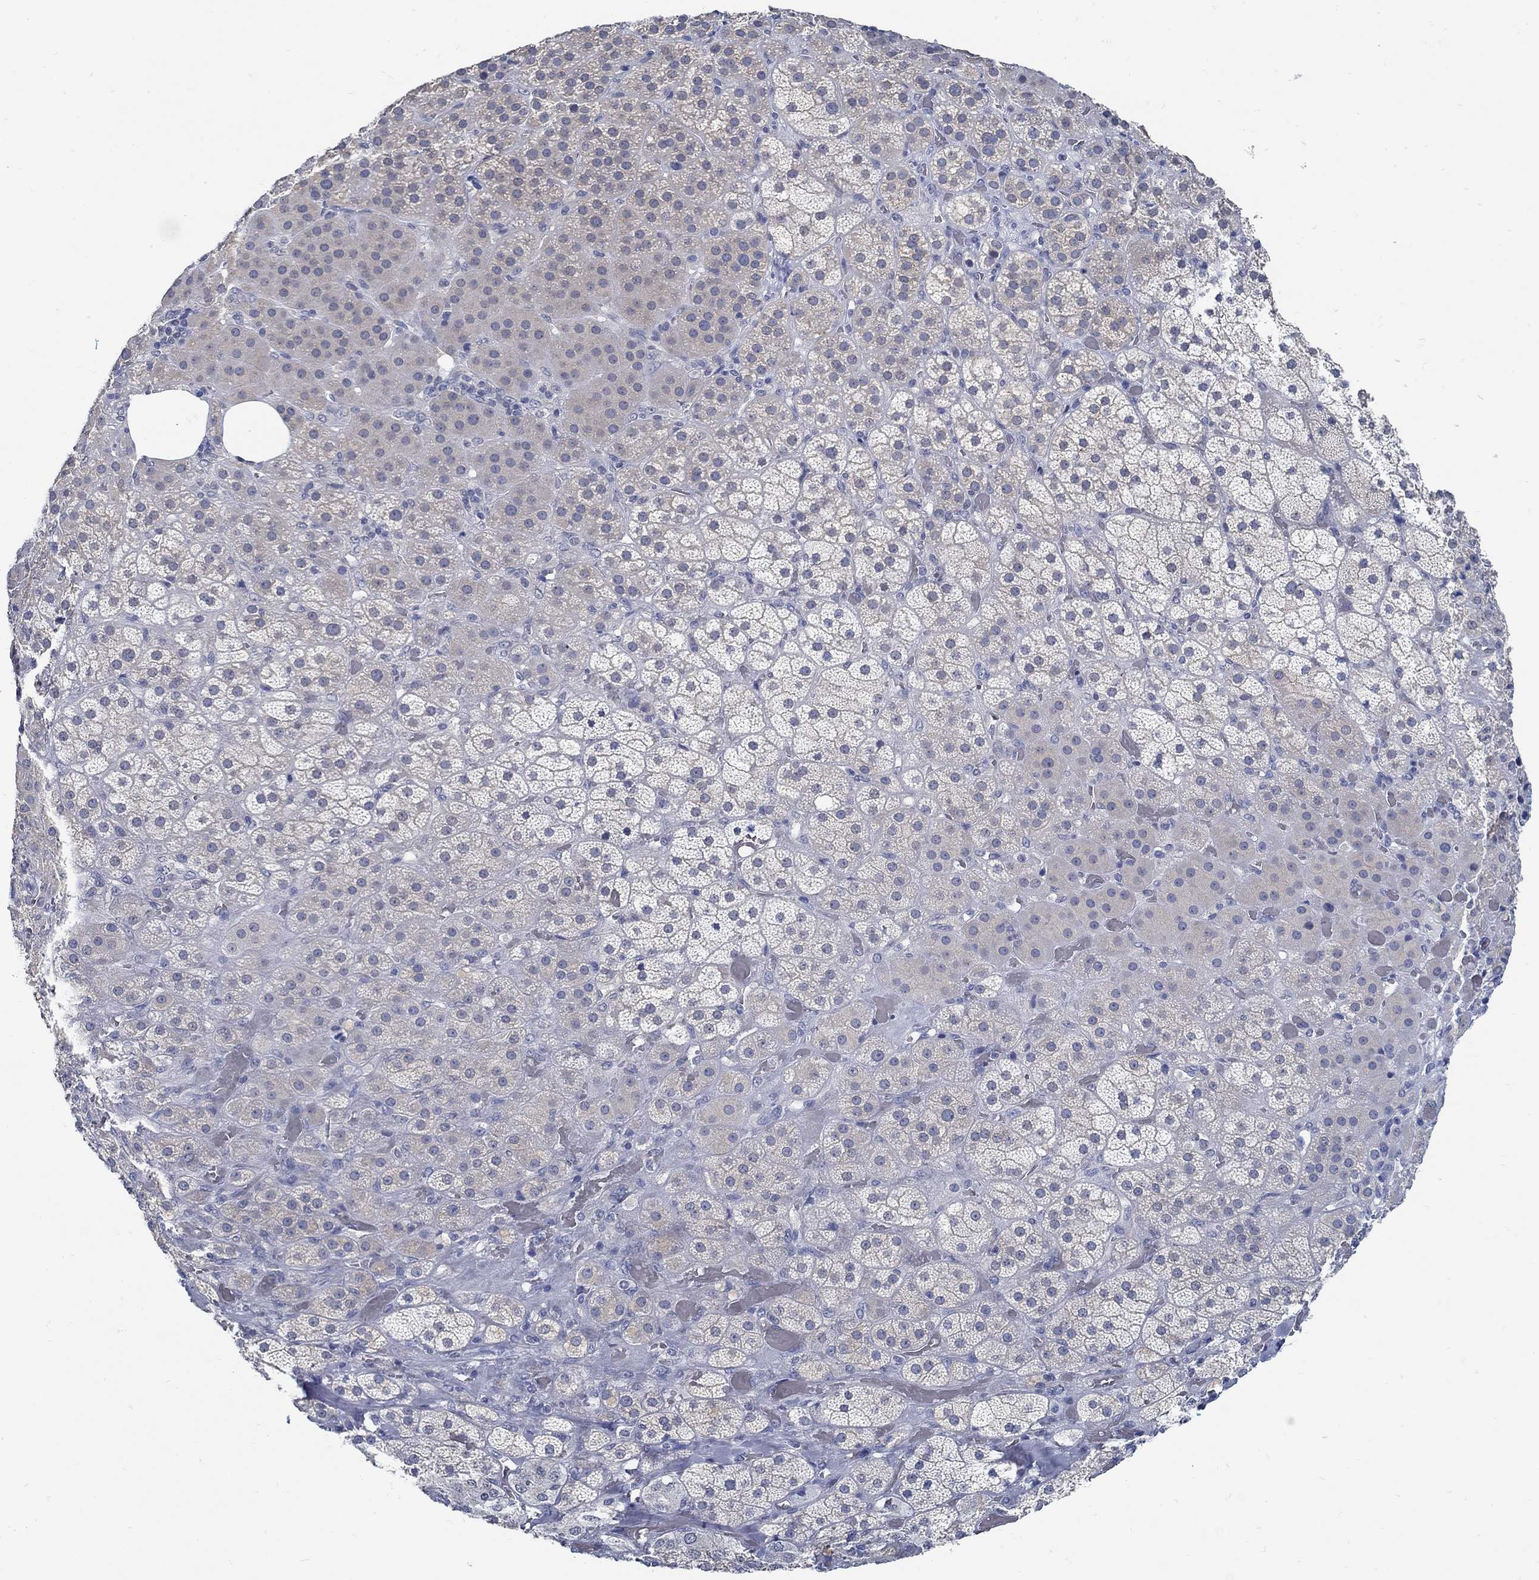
{"staining": {"intensity": "moderate", "quantity": "<25%", "location": "cytoplasmic/membranous"}, "tissue": "adrenal gland", "cell_type": "Glandular cells", "image_type": "normal", "snomed": [{"axis": "morphology", "description": "Normal tissue, NOS"}, {"axis": "topography", "description": "Adrenal gland"}], "caption": "Unremarkable adrenal gland displays moderate cytoplasmic/membranous staining in approximately <25% of glandular cells, visualized by immunohistochemistry.", "gene": "PCDH11X", "patient": {"sex": "male", "age": 57}}